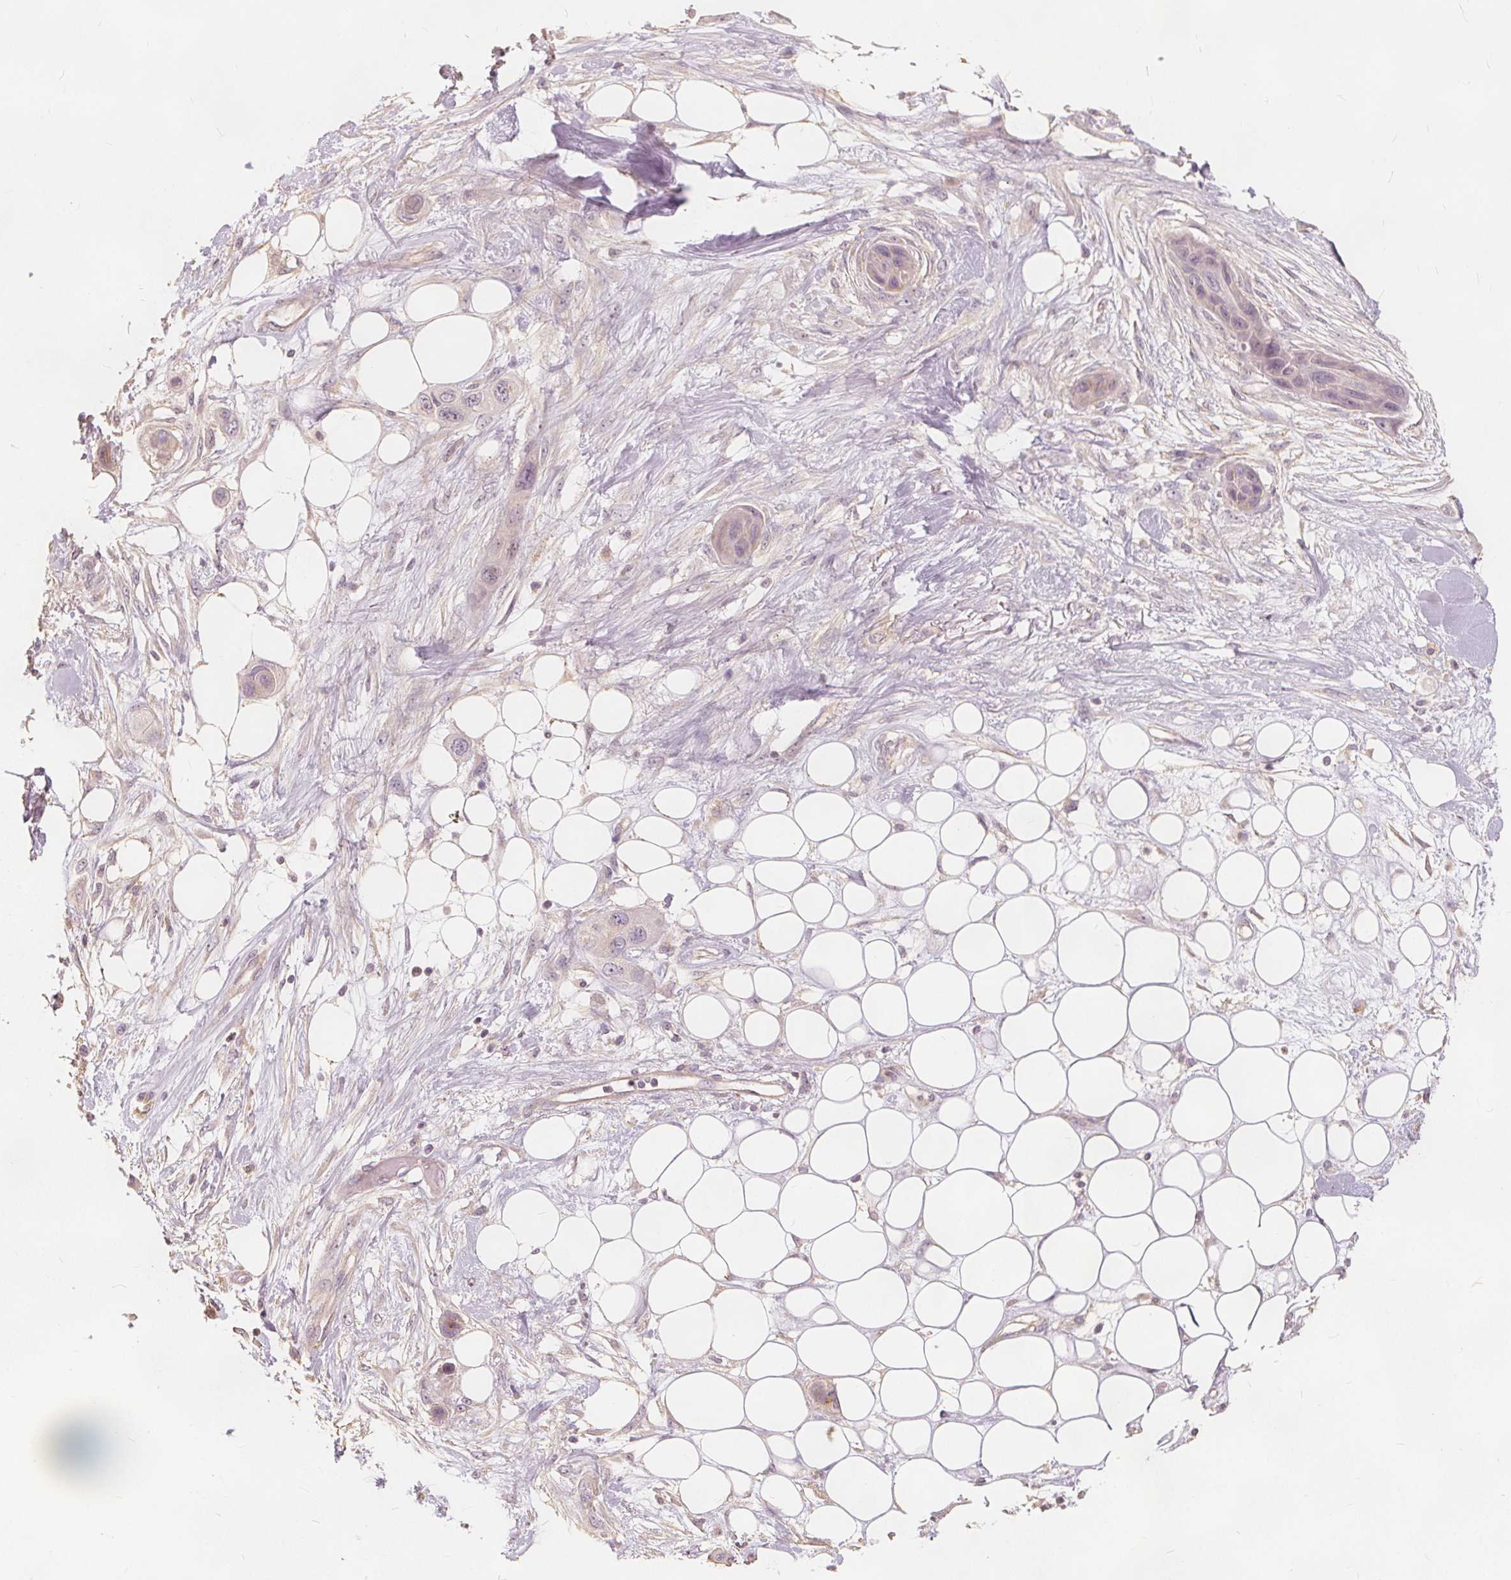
{"staining": {"intensity": "negative", "quantity": "none", "location": "none"}, "tissue": "skin cancer", "cell_type": "Tumor cells", "image_type": "cancer", "snomed": [{"axis": "morphology", "description": "Squamous cell carcinoma, NOS"}, {"axis": "topography", "description": "Skin"}], "caption": "The image displays no staining of tumor cells in skin cancer.", "gene": "DRC3", "patient": {"sex": "male", "age": 79}}